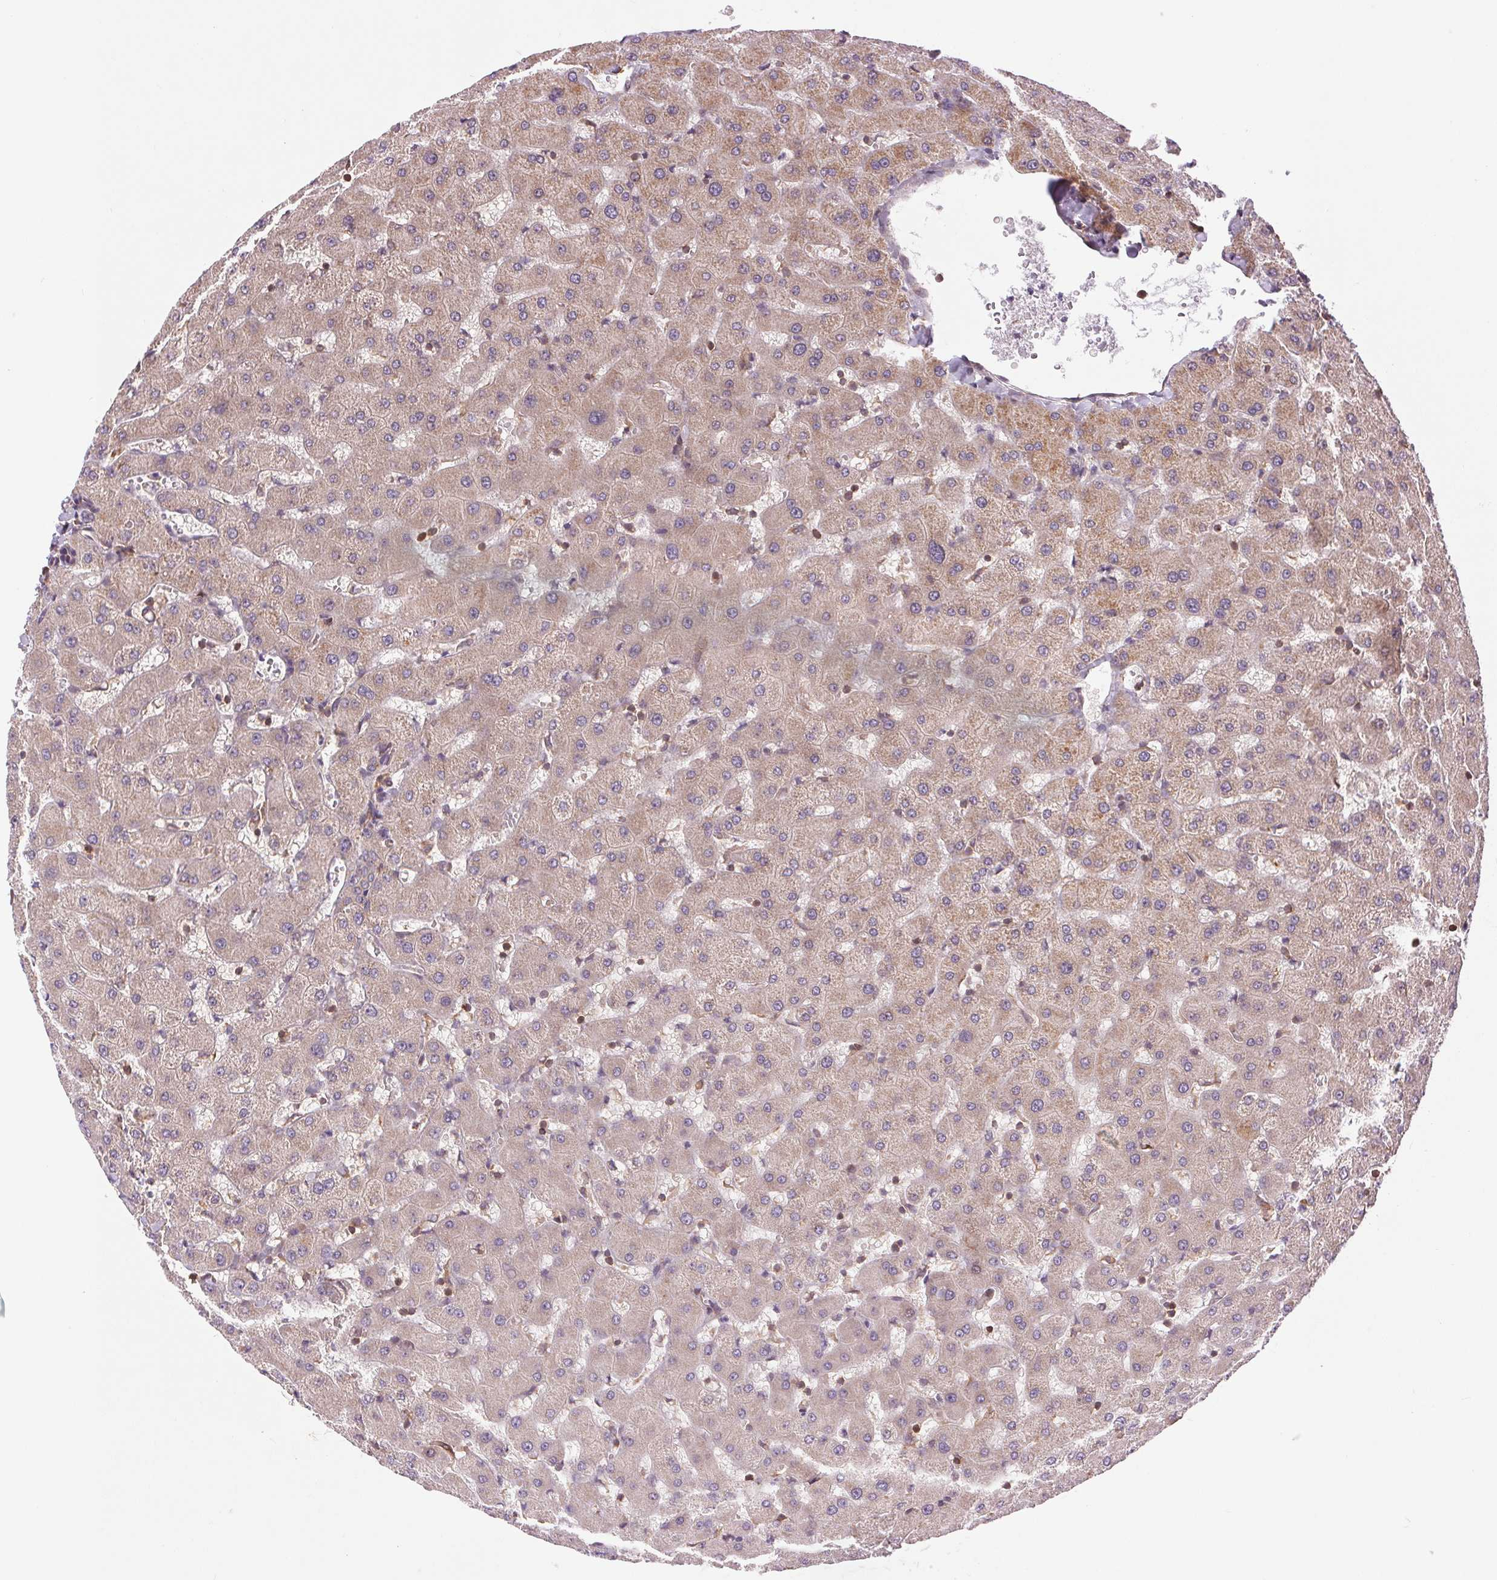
{"staining": {"intensity": "weak", "quantity": "25%-75%", "location": "cytoplasmic/membranous"}, "tissue": "liver", "cell_type": "Cholangiocytes", "image_type": "normal", "snomed": [{"axis": "morphology", "description": "Normal tissue, NOS"}, {"axis": "topography", "description": "Liver"}], "caption": "Immunohistochemical staining of unremarkable liver displays low levels of weak cytoplasmic/membranous positivity in approximately 25%-75% of cholangiocytes. (DAB = brown stain, brightfield microscopy at high magnification).", "gene": "BTF3L4", "patient": {"sex": "female", "age": 63}}